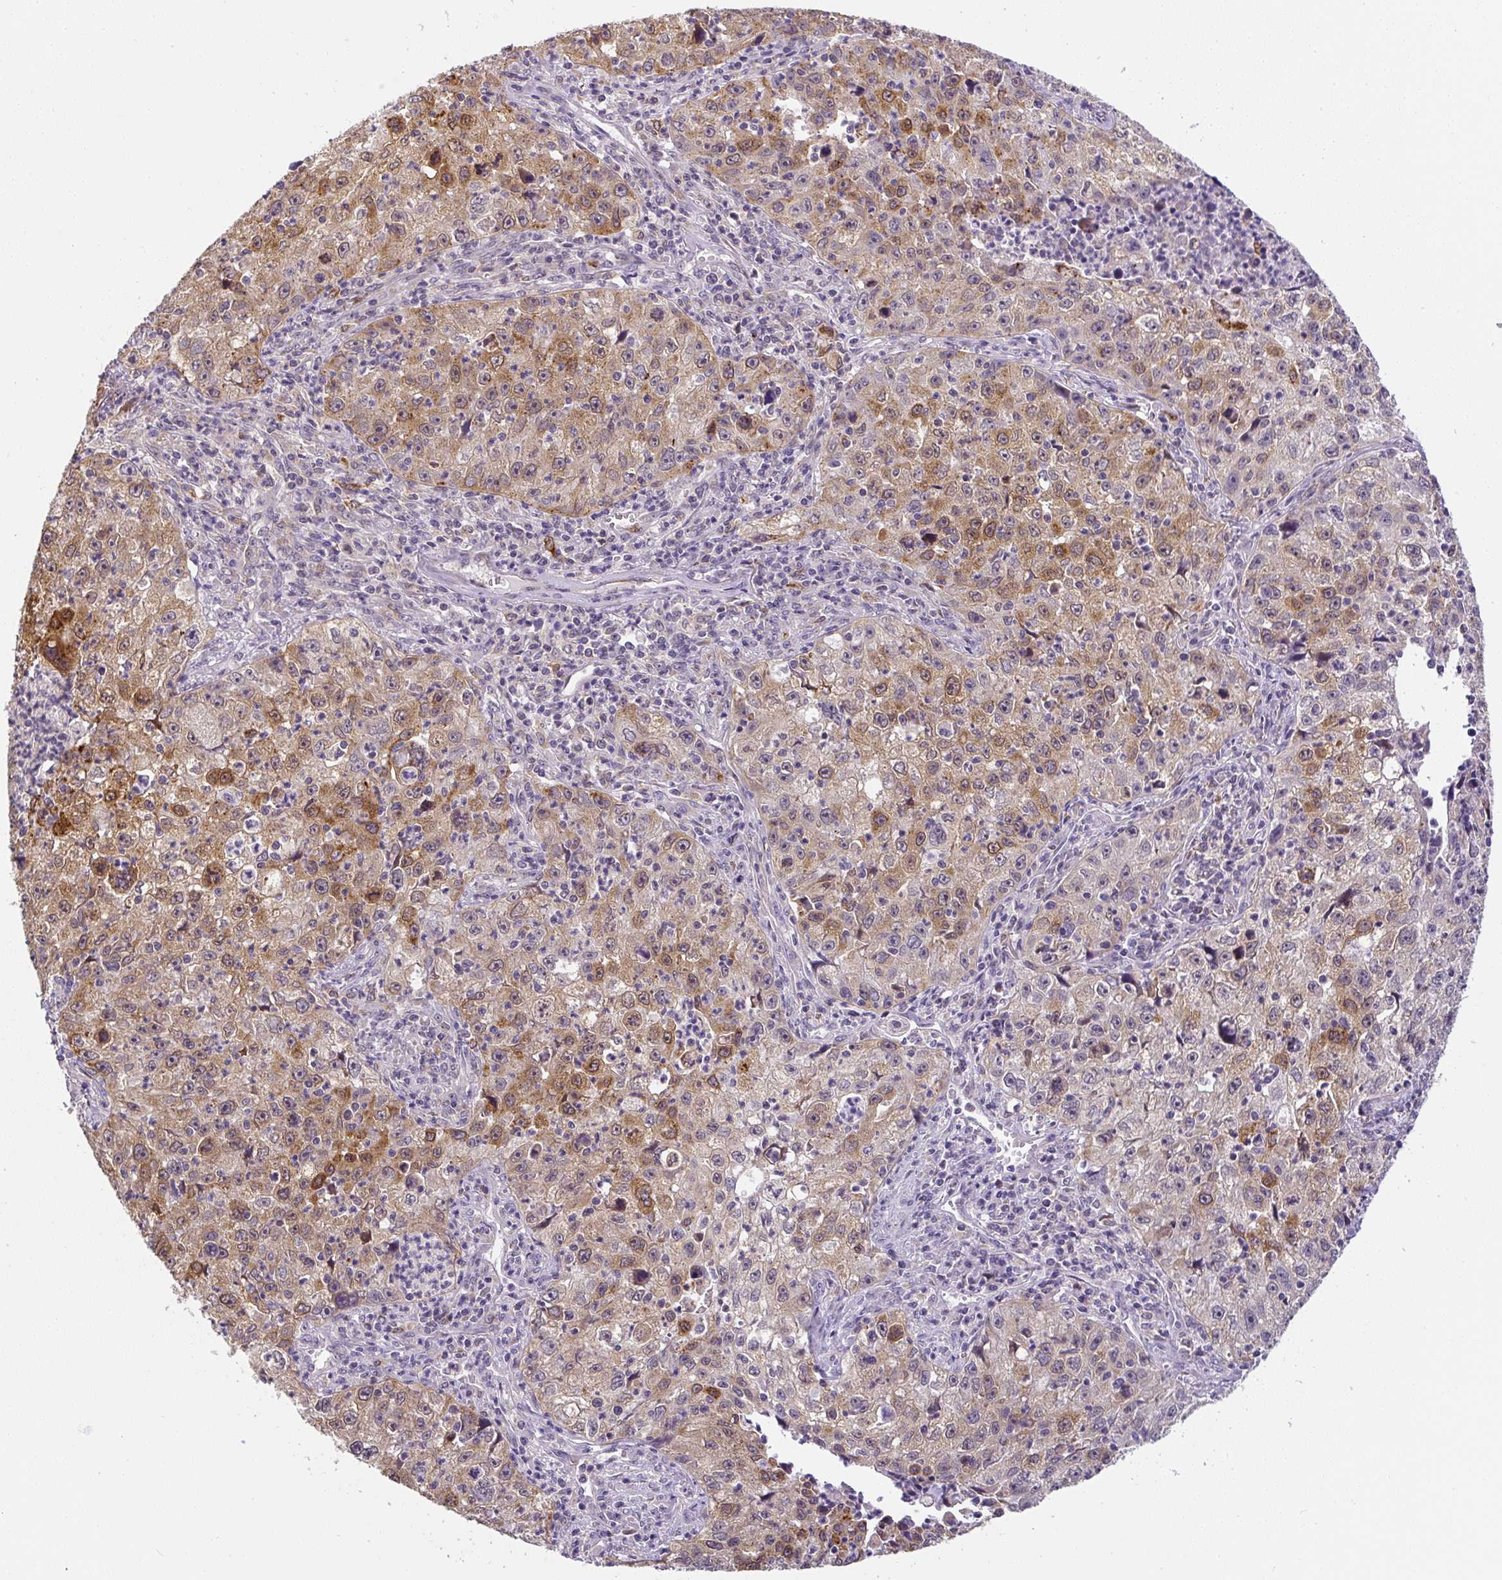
{"staining": {"intensity": "moderate", "quantity": ">75%", "location": "cytoplasmic/membranous,nuclear"}, "tissue": "lung cancer", "cell_type": "Tumor cells", "image_type": "cancer", "snomed": [{"axis": "morphology", "description": "Squamous cell carcinoma, NOS"}, {"axis": "topography", "description": "Lung"}], "caption": "Brown immunohistochemical staining in squamous cell carcinoma (lung) exhibits moderate cytoplasmic/membranous and nuclear positivity in about >75% of tumor cells. (DAB (3,3'-diaminobenzidine) IHC, brown staining for protein, blue staining for nuclei).", "gene": "PLA2G4A", "patient": {"sex": "male", "age": 71}}